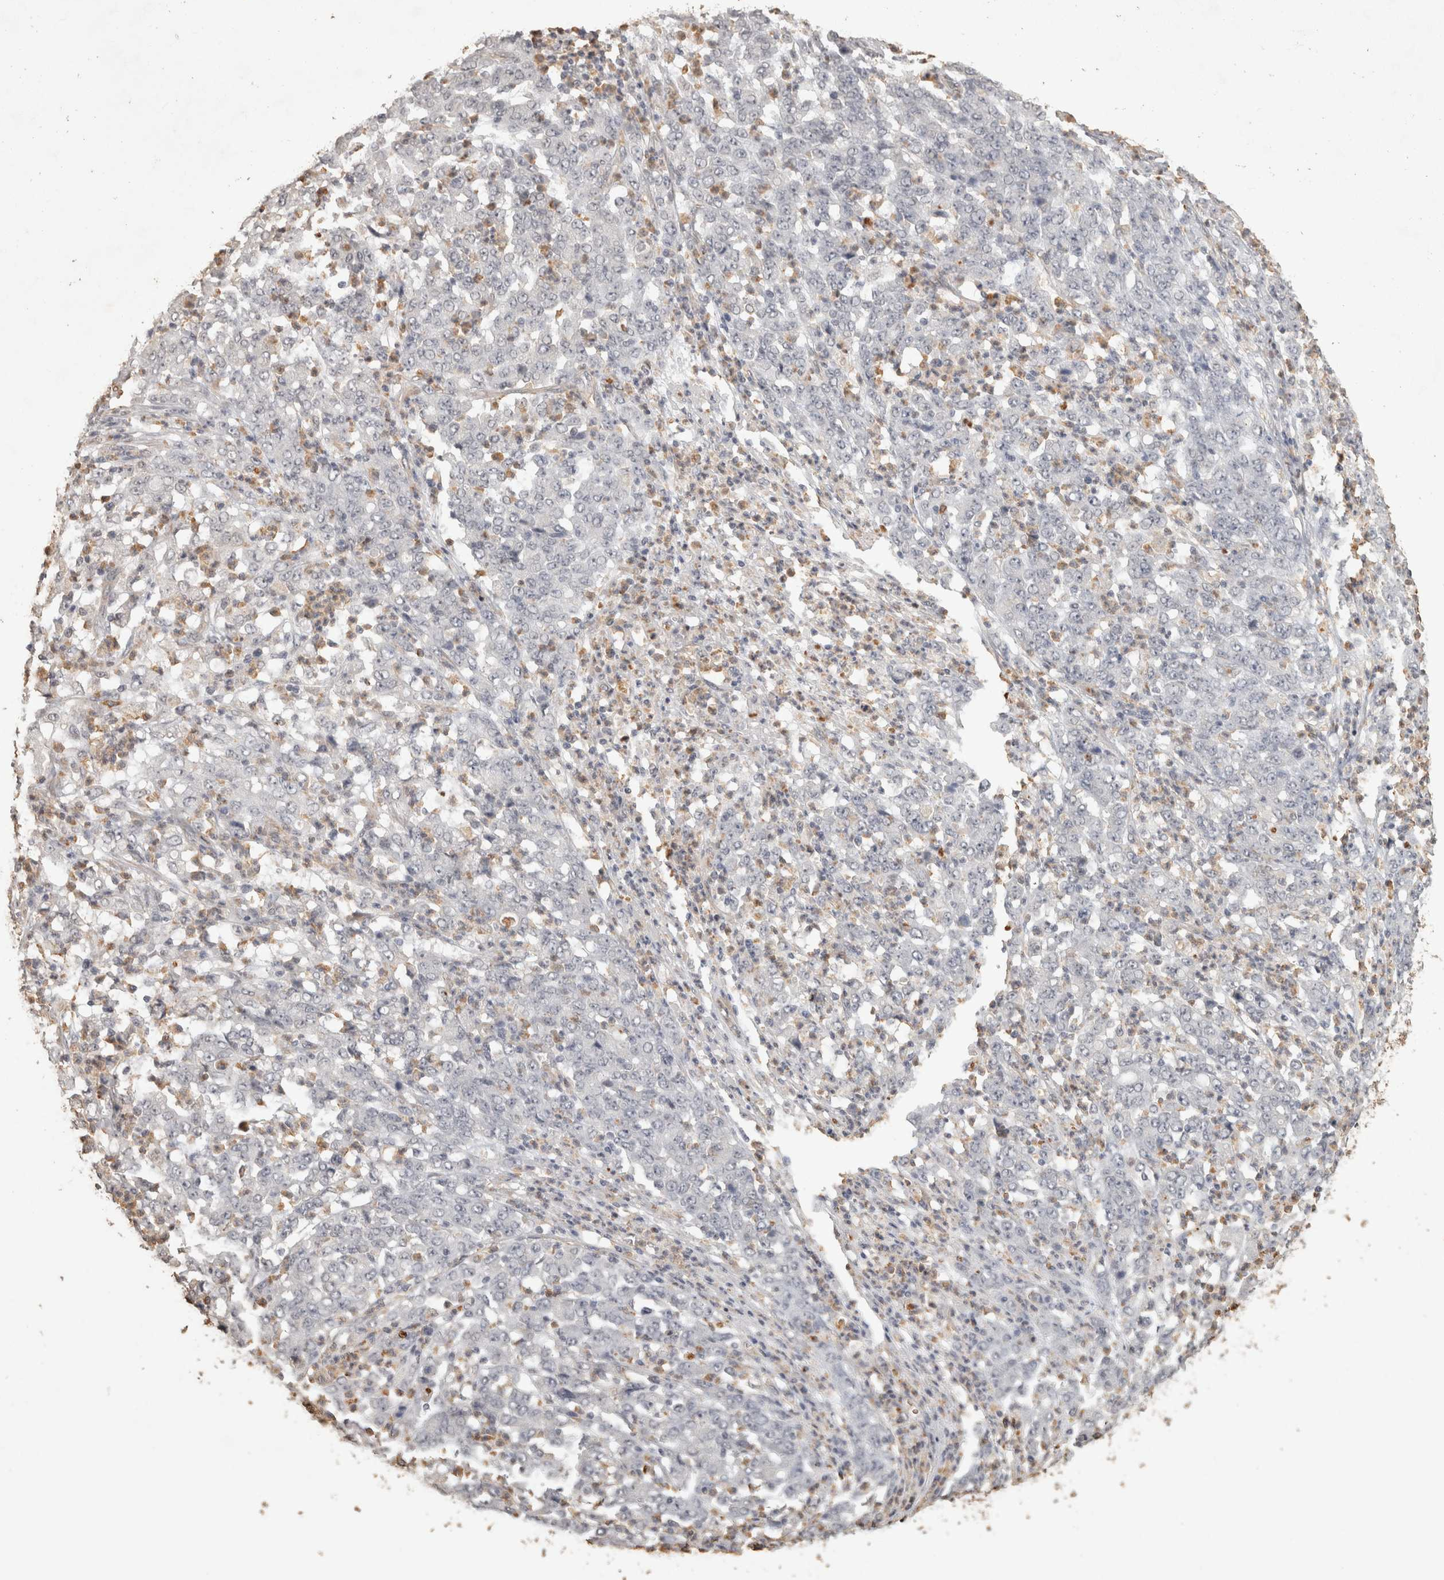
{"staining": {"intensity": "negative", "quantity": "none", "location": "none"}, "tissue": "stomach cancer", "cell_type": "Tumor cells", "image_type": "cancer", "snomed": [{"axis": "morphology", "description": "Adenocarcinoma, NOS"}, {"axis": "topography", "description": "Stomach, lower"}], "caption": "Protein analysis of stomach cancer (adenocarcinoma) reveals no significant expression in tumor cells.", "gene": "REPS2", "patient": {"sex": "female", "age": 71}}